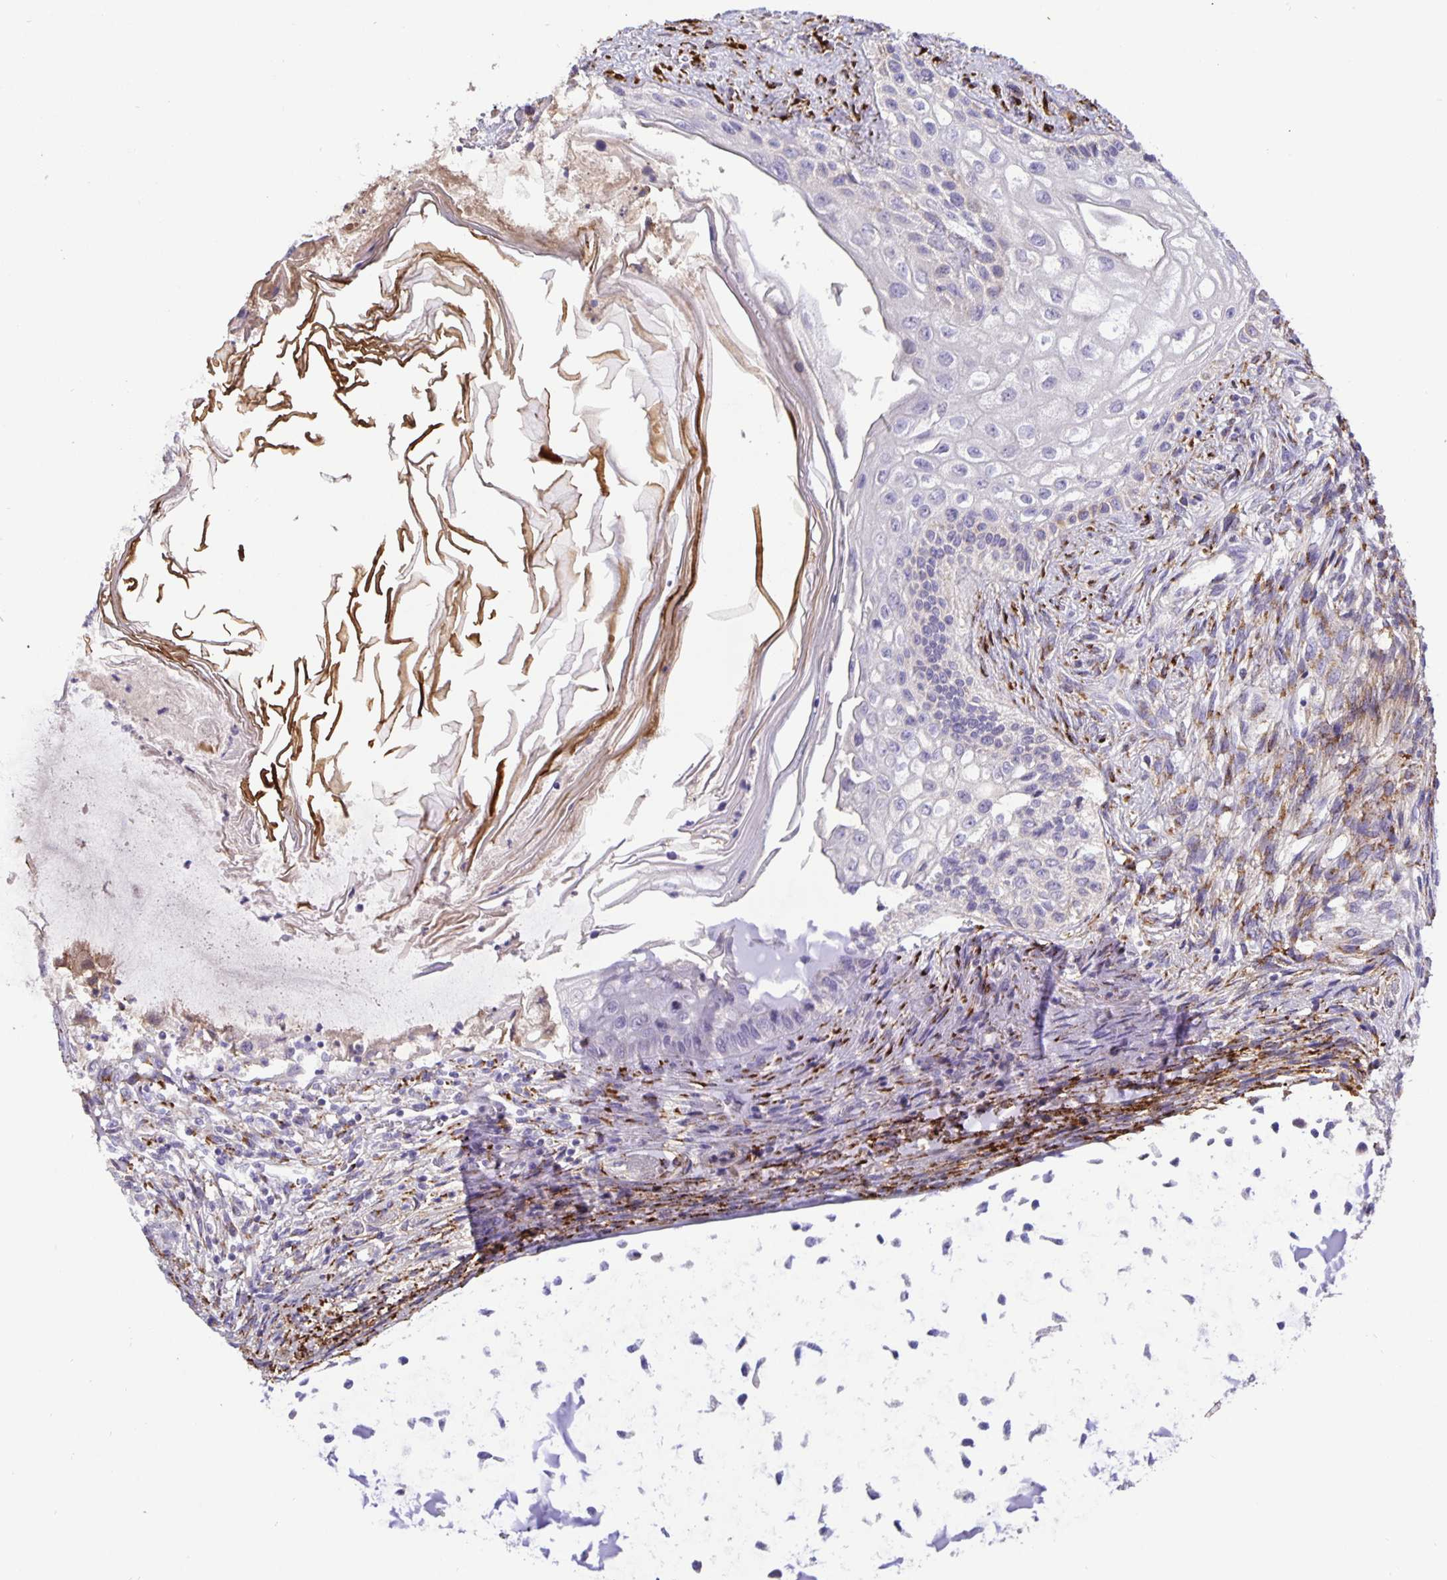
{"staining": {"intensity": "negative", "quantity": "none", "location": "none"}, "tissue": "testis cancer", "cell_type": "Tumor cells", "image_type": "cancer", "snomed": [{"axis": "morphology", "description": "Carcinoma, Embryonal, NOS"}, {"axis": "topography", "description": "Testis"}], "caption": "Immunohistochemistry (IHC) histopathology image of human testis cancer (embryonal carcinoma) stained for a protein (brown), which demonstrates no expression in tumor cells.", "gene": "EML6", "patient": {"sex": "male", "age": 37}}